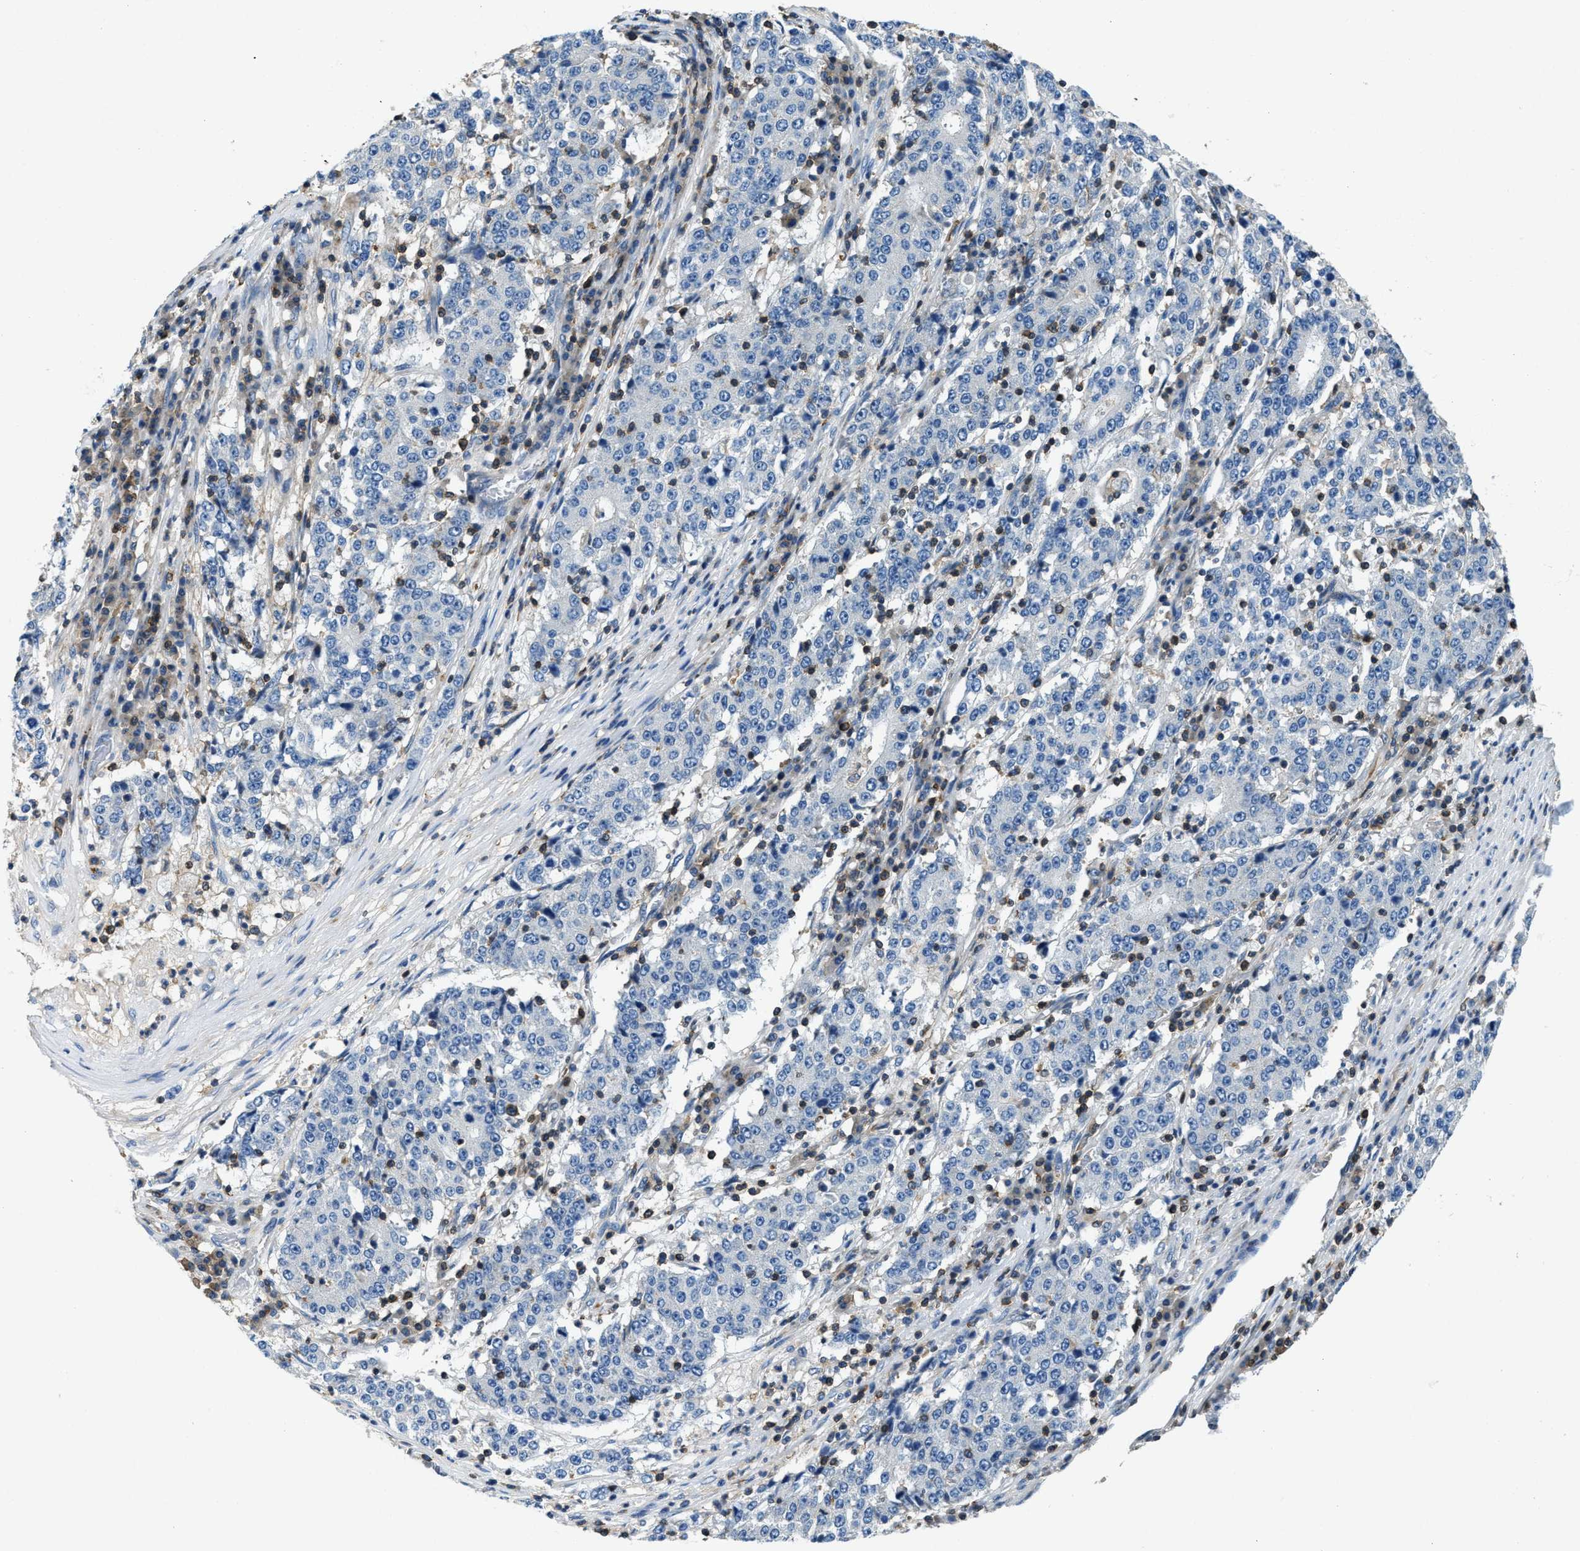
{"staining": {"intensity": "negative", "quantity": "none", "location": "none"}, "tissue": "stomach cancer", "cell_type": "Tumor cells", "image_type": "cancer", "snomed": [{"axis": "morphology", "description": "Adenocarcinoma, NOS"}, {"axis": "topography", "description": "Stomach"}], "caption": "There is no significant positivity in tumor cells of adenocarcinoma (stomach).", "gene": "MYO1G", "patient": {"sex": "male", "age": 59}}